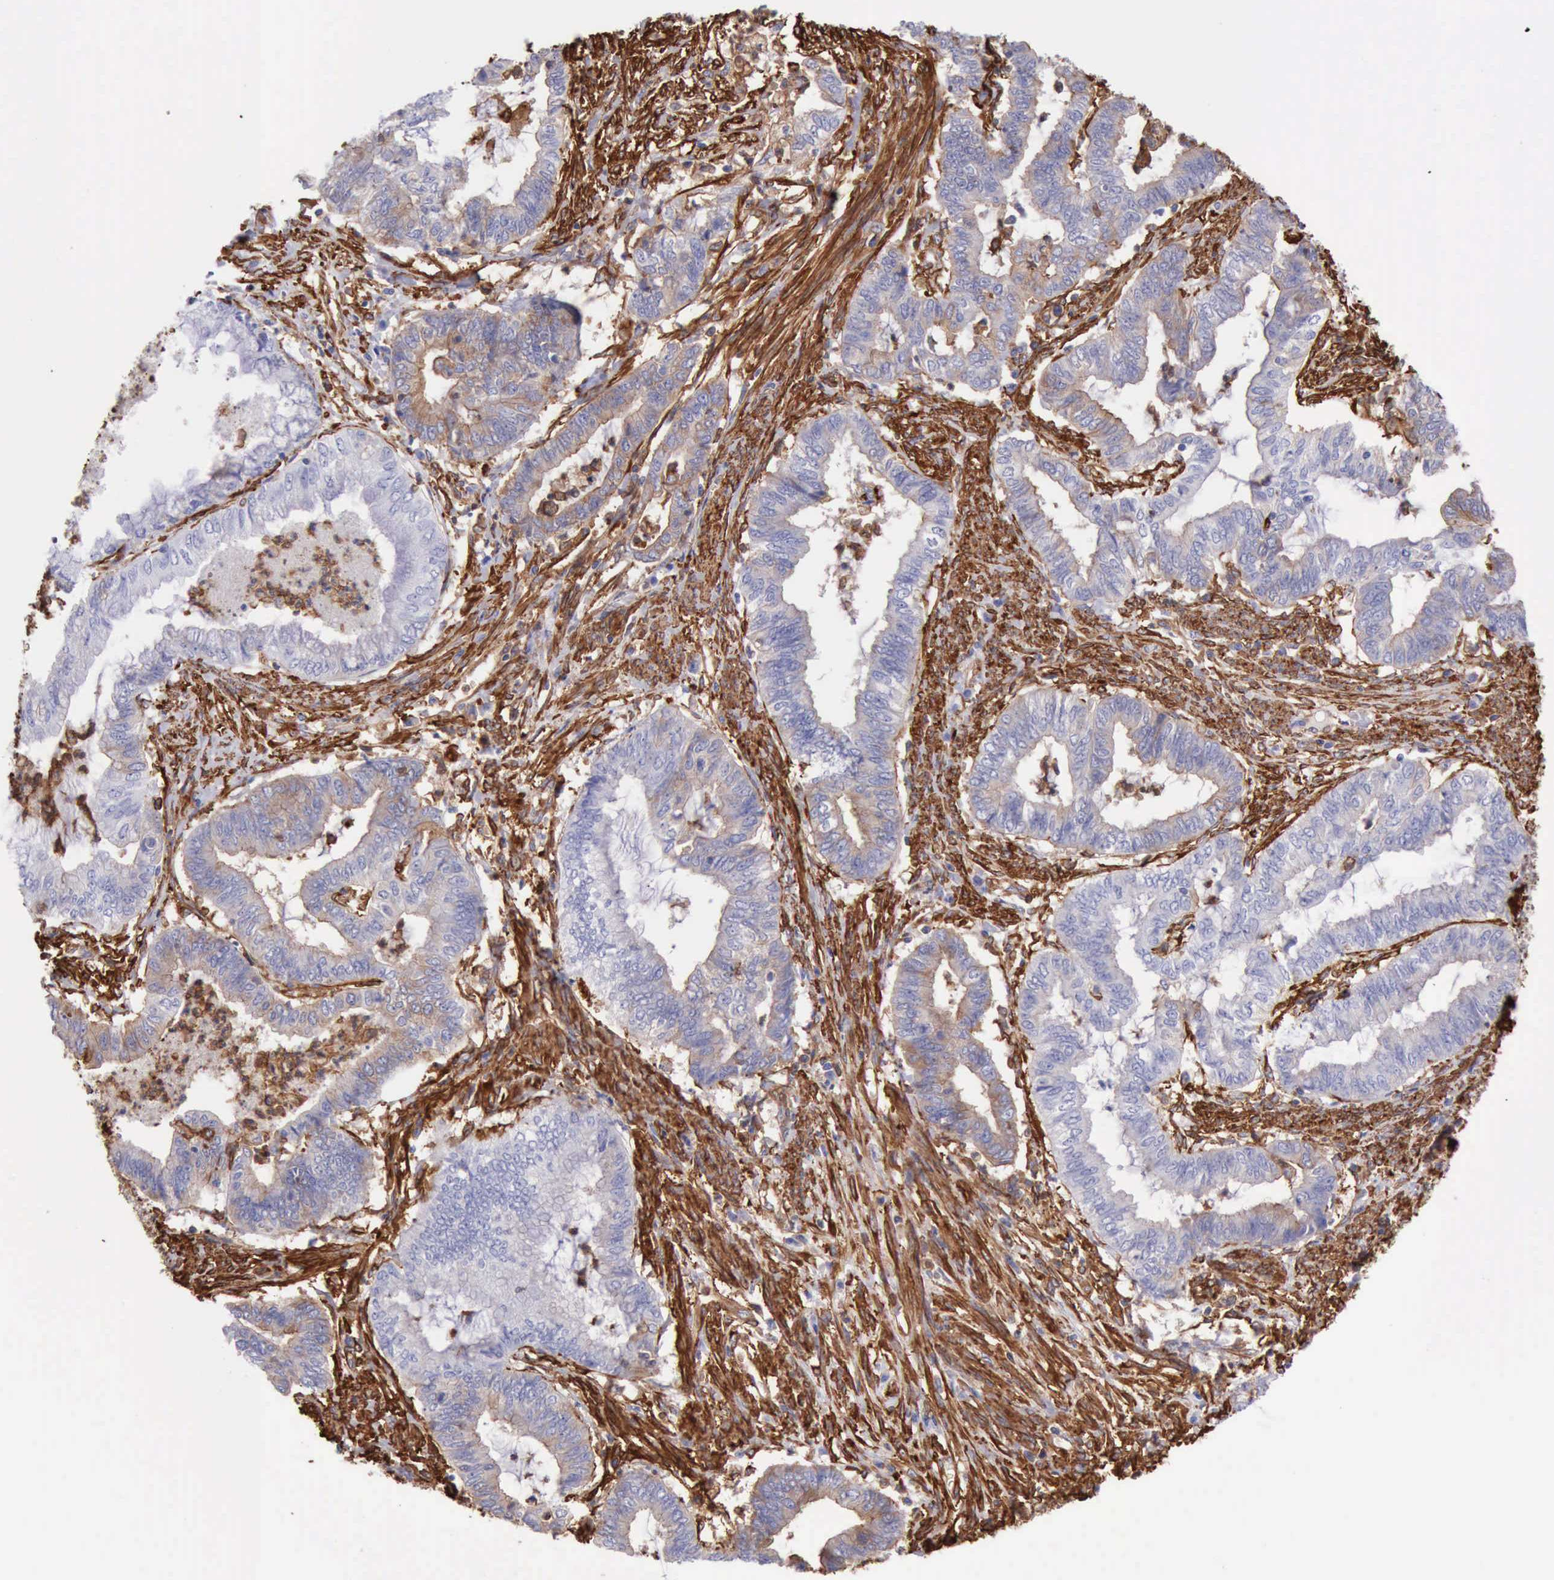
{"staining": {"intensity": "weak", "quantity": "<25%", "location": "cytoplasmic/membranous"}, "tissue": "endometrial cancer", "cell_type": "Tumor cells", "image_type": "cancer", "snomed": [{"axis": "morphology", "description": "Necrosis, NOS"}, {"axis": "morphology", "description": "Adenocarcinoma, NOS"}, {"axis": "topography", "description": "Endometrium"}], "caption": "A high-resolution micrograph shows immunohistochemistry staining of endometrial cancer, which demonstrates no significant positivity in tumor cells.", "gene": "FLNA", "patient": {"sex": "female", "age": 79}}